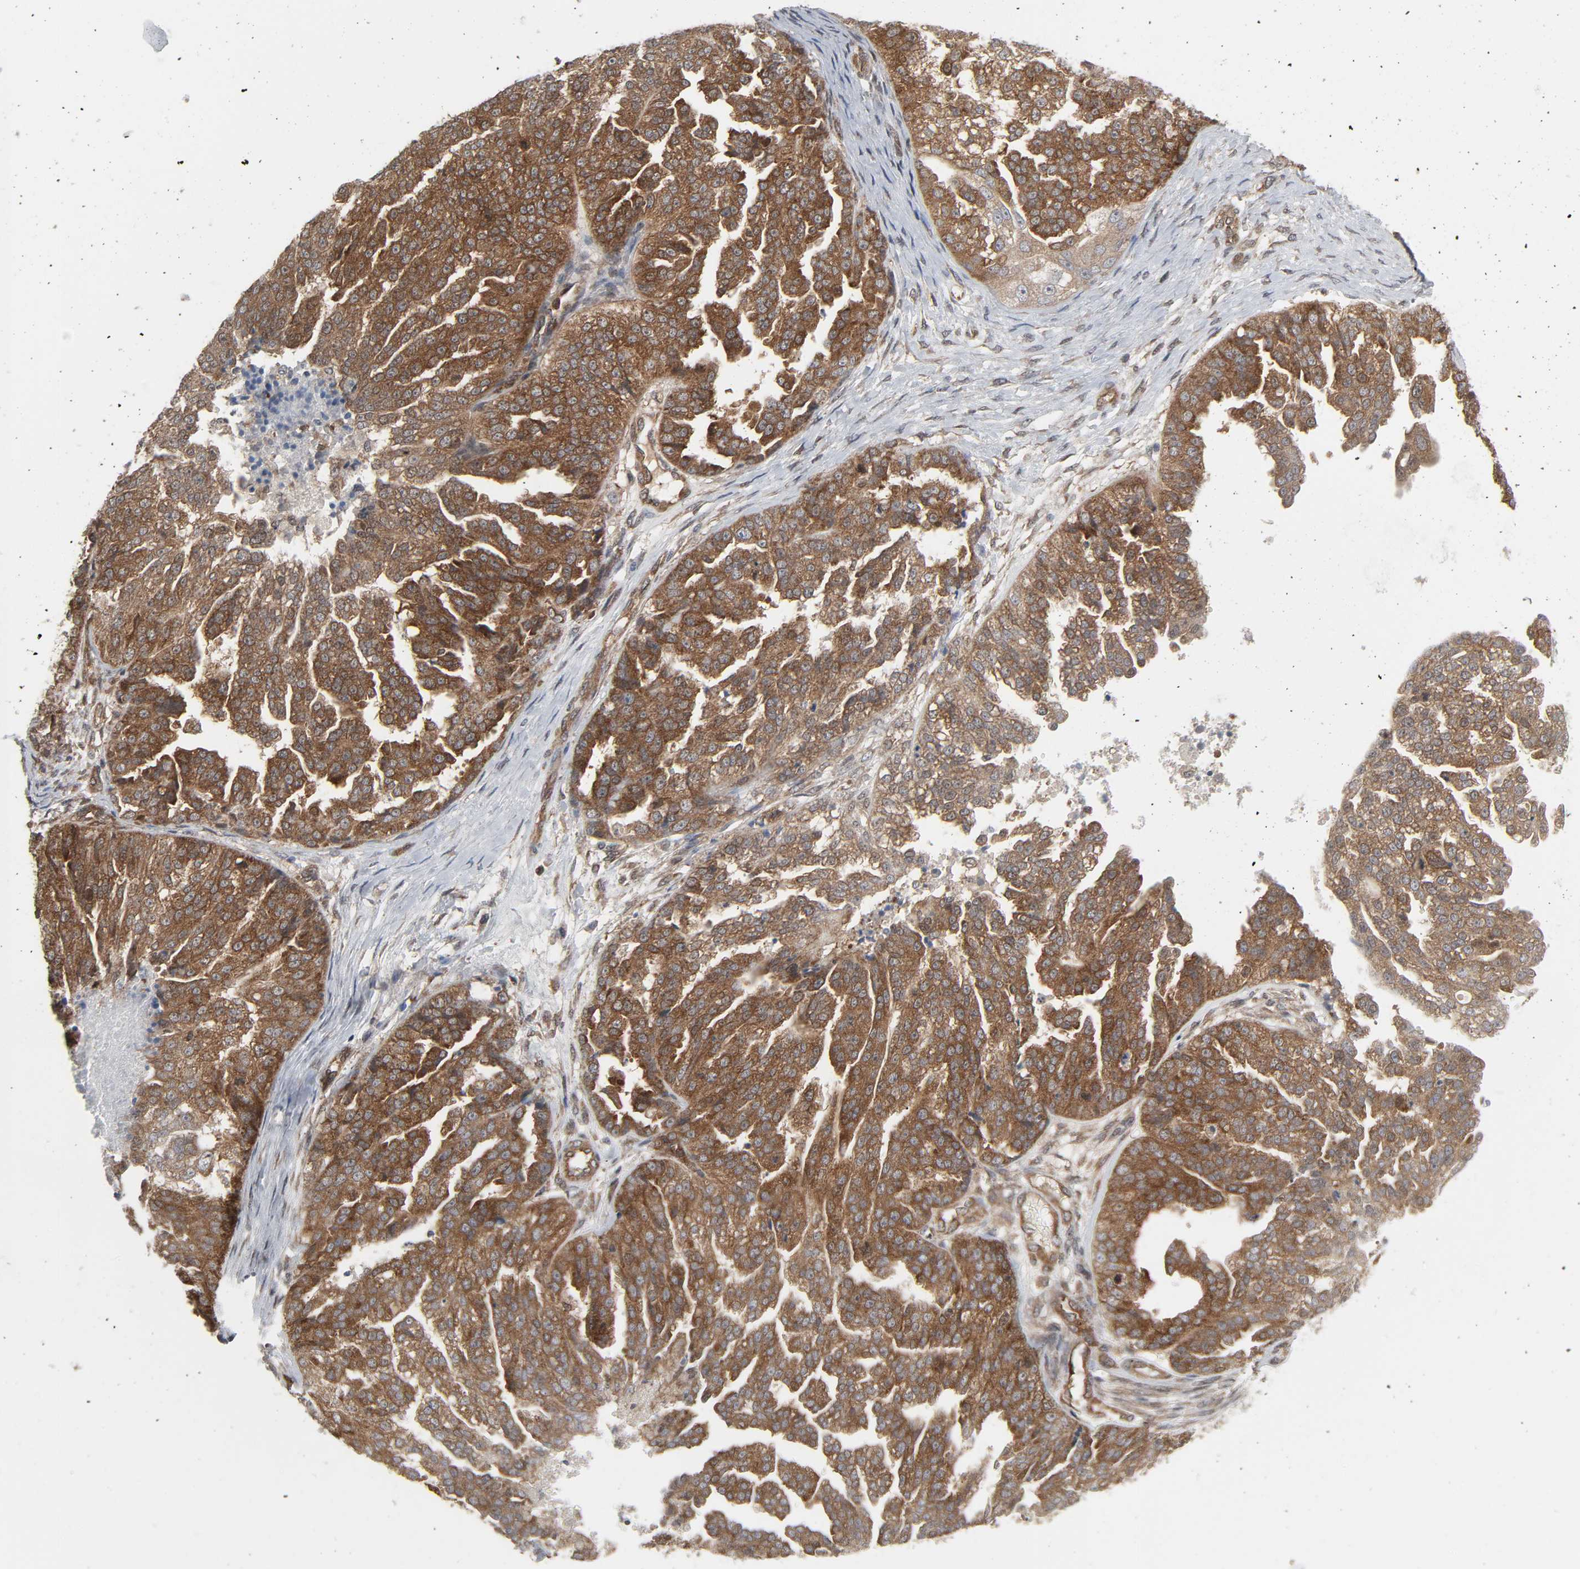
{"staining": {"intensity": "moderate", "quantity": ">75%", "location": "cytoplasmic/membranous"}, "tissue": "ovarian cancer", "cell_type": "Tumor cells", "image_type": "cancer", "snomed": [{"axis": "morphology", "description": "Cystadenocarcinoma, serous, NOS"}, {"axis": "topography", "description": "Ovary"}], "caption": "A histopathology image of human ovarian cancer stained for a protein demonstrates moderate cytoplasmic/membranous brown staining in tumor cells.", "gene": "GSK3A", "patient": {"sex": "female", "age": 58}}